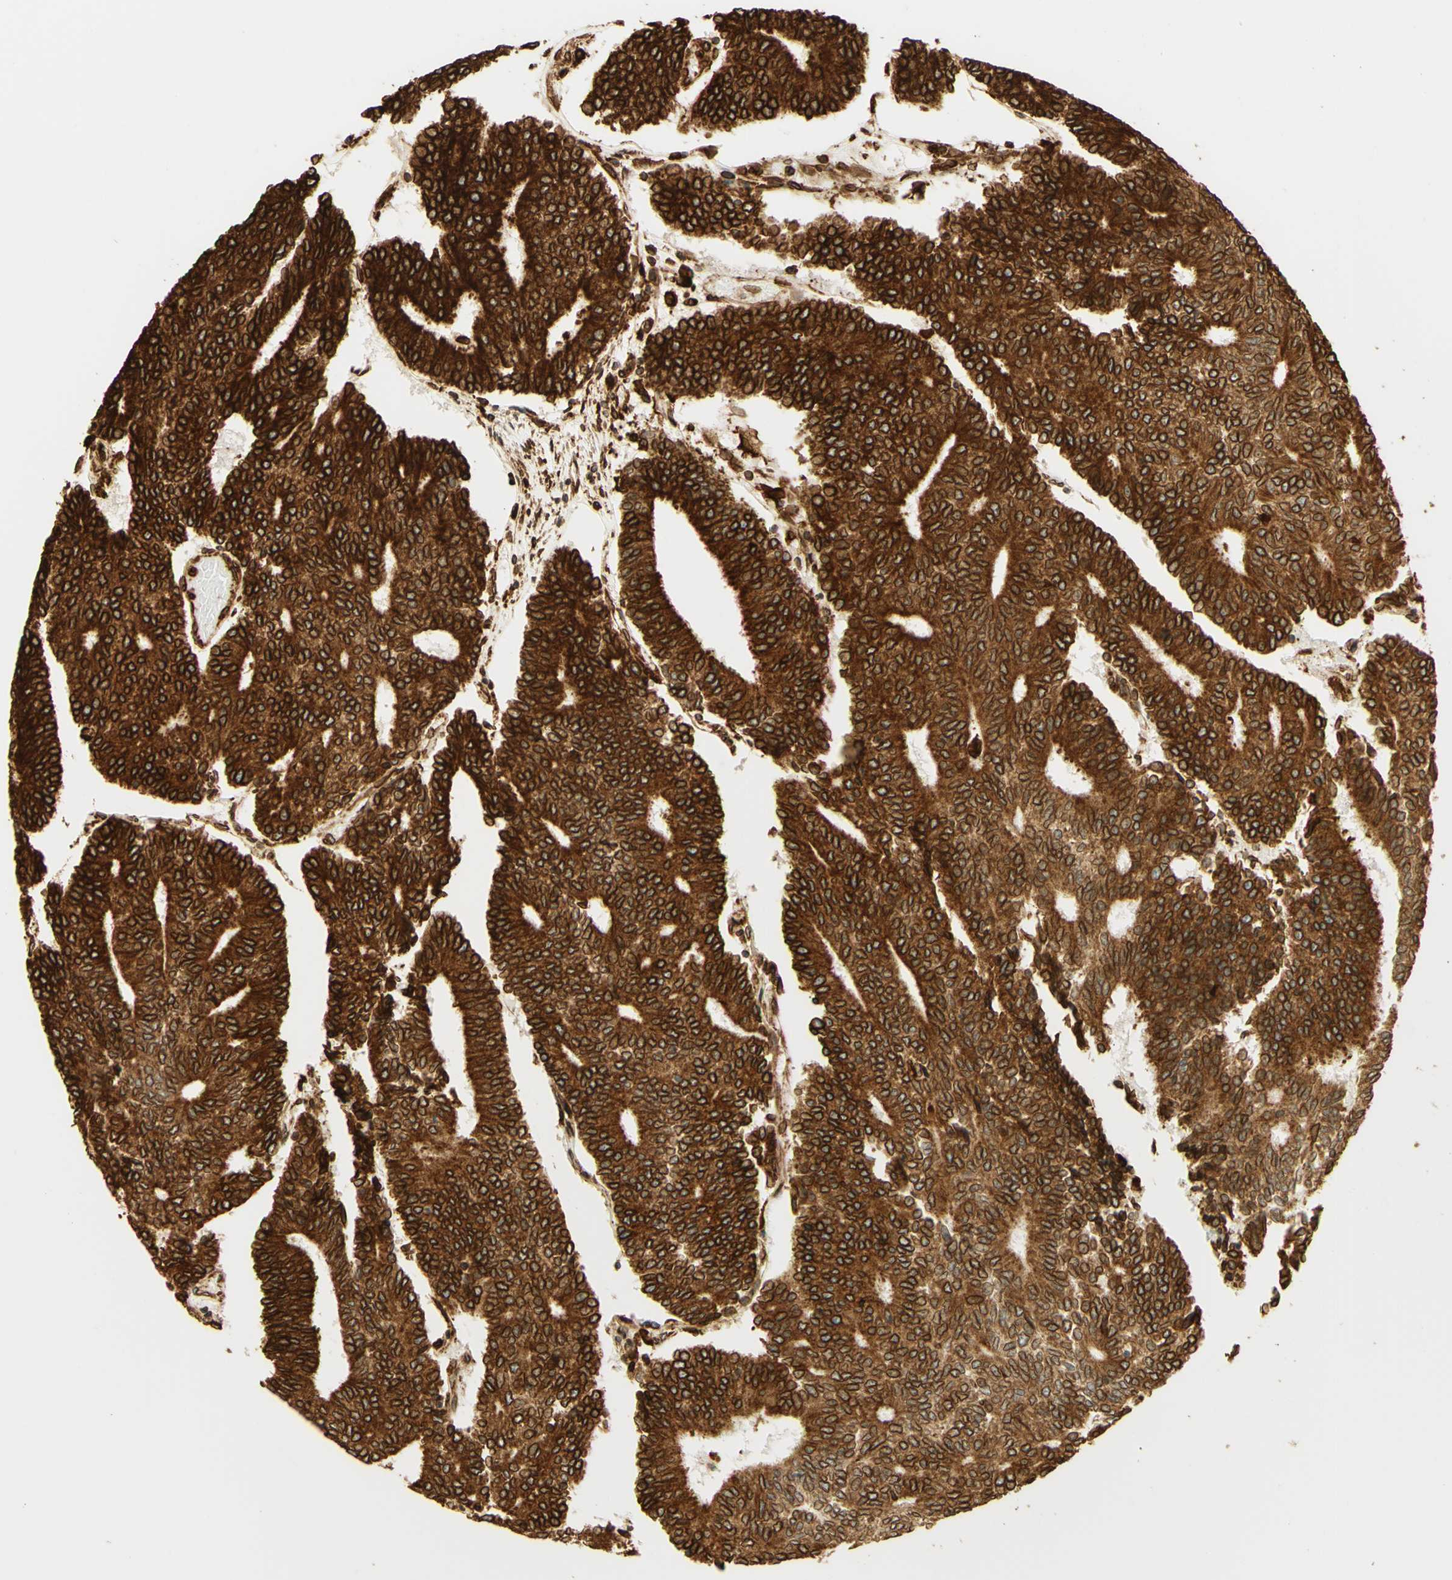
{"staining": {"intensity": "strong", "quantity": ">75%", "location": "cytoplasmic/membranous"}, "tissue": "prostate cancer", "cell_type": "Tumor cells", "image_type": "cancer", "snomed": [{"axis": "morphology", "description": "Normal tissue, NOS"}, {"axis": "morphology", "description": "Adenocarcinoma, High grade"}, {"axis": "topography", "description": "Prostate"}, {"axis": "topography", "description": "Seminal veicle"}], "caption": "Prostate cancer (high-grade adenocarcinoma) tissue shows strong cytoplasmic/membranous positivity in approximately >75% of tumor cells", "gene": "CANX", "patient": {"sex": "male", "age": 55}}